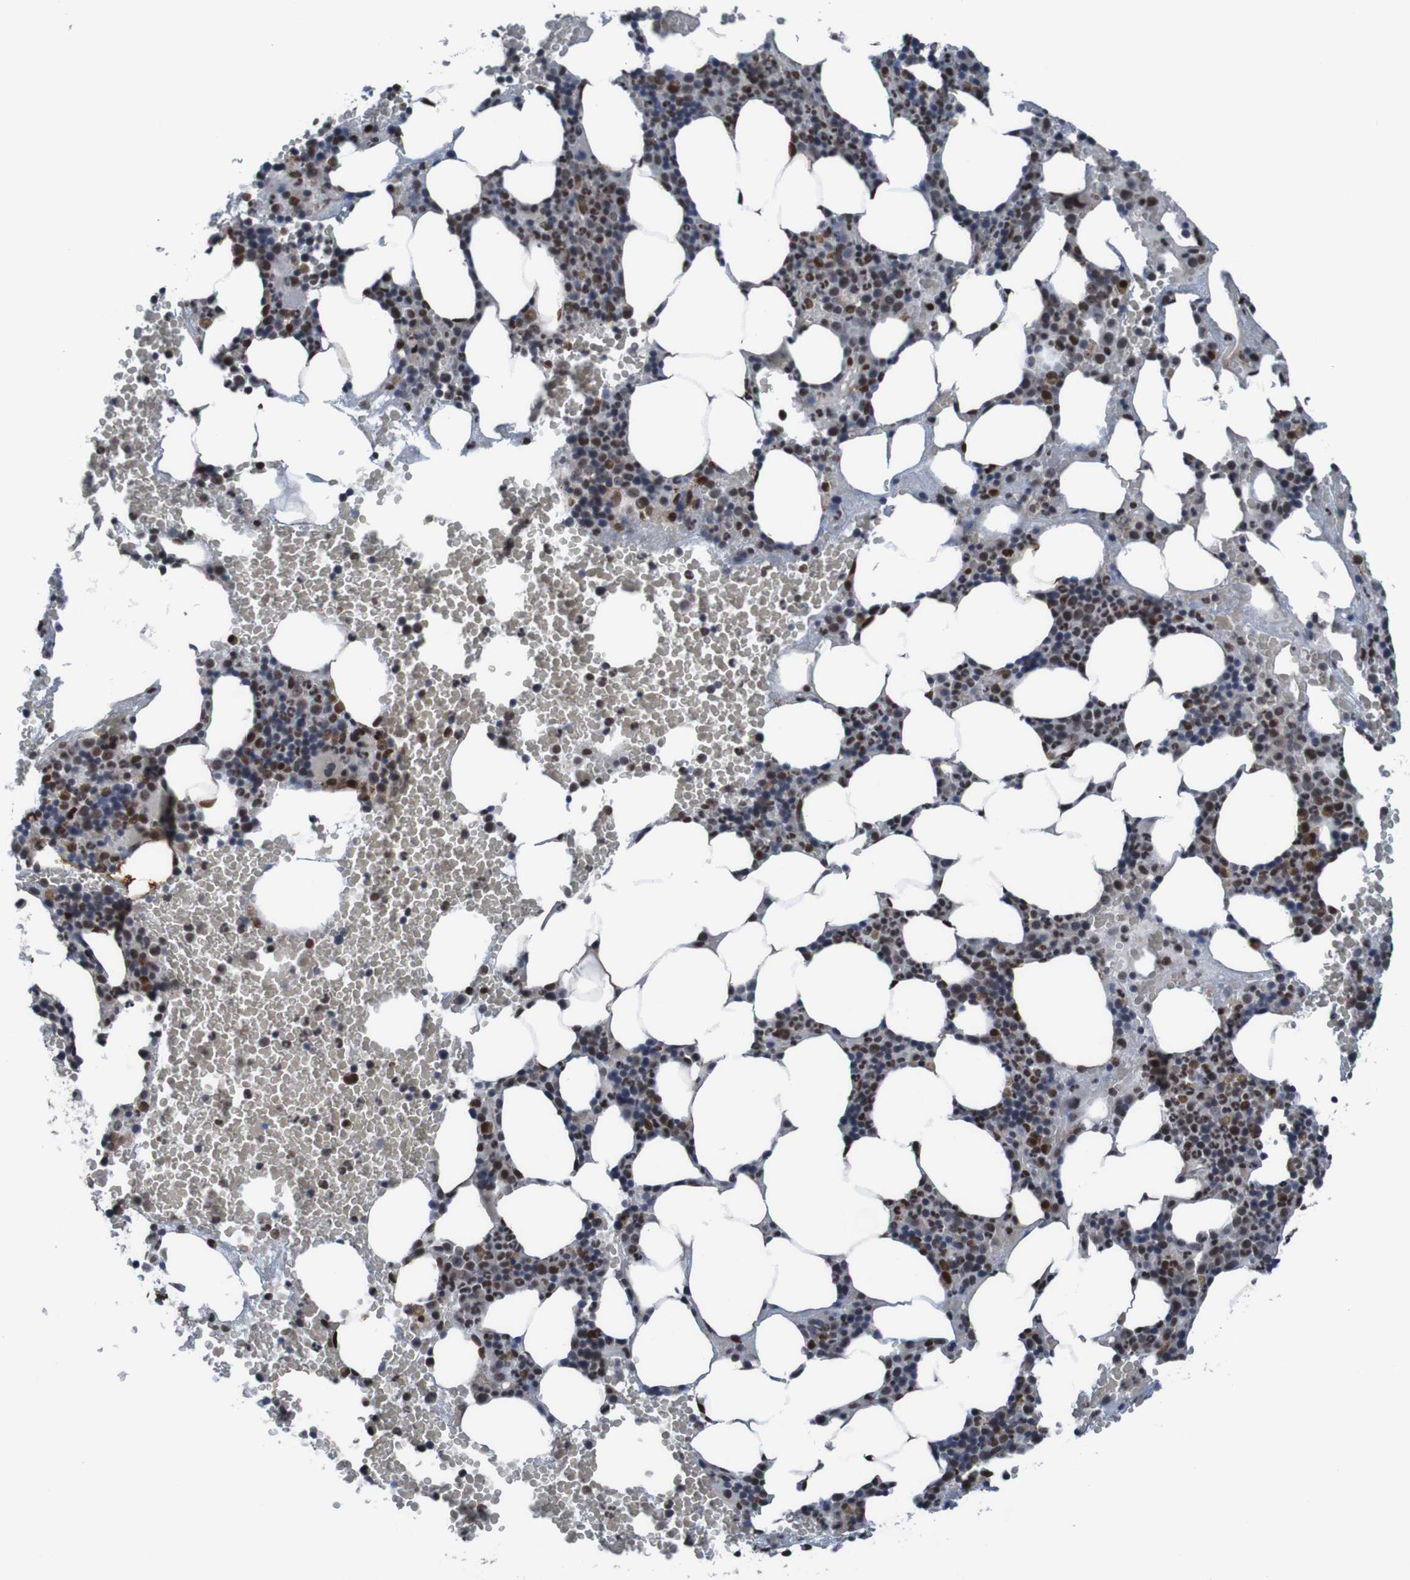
{"staining": {"intensity": "strong", "quantity": "25%-75%", "location": "nuclear"}, "tissue": "bone marrow", "cell_type": "Hematopoietic cells", "image_type": "normal", "snomed": [{"axis": "morphology", "description": "Normal tissue, NOS"}, {"axis": "morphology", "description": "Inflammation, NOS"}, {"axis": "topography", "description": "Bone marrow"}], "caption": "Approximately 25%-75% of hematopoietic cells in unremarkable bone marrow demonstrate strong nuclear protein staining as visualized by brown immunohistochemical staining.", "gene": "PHF2", "patient": {"sex": "female", "age": 70}}